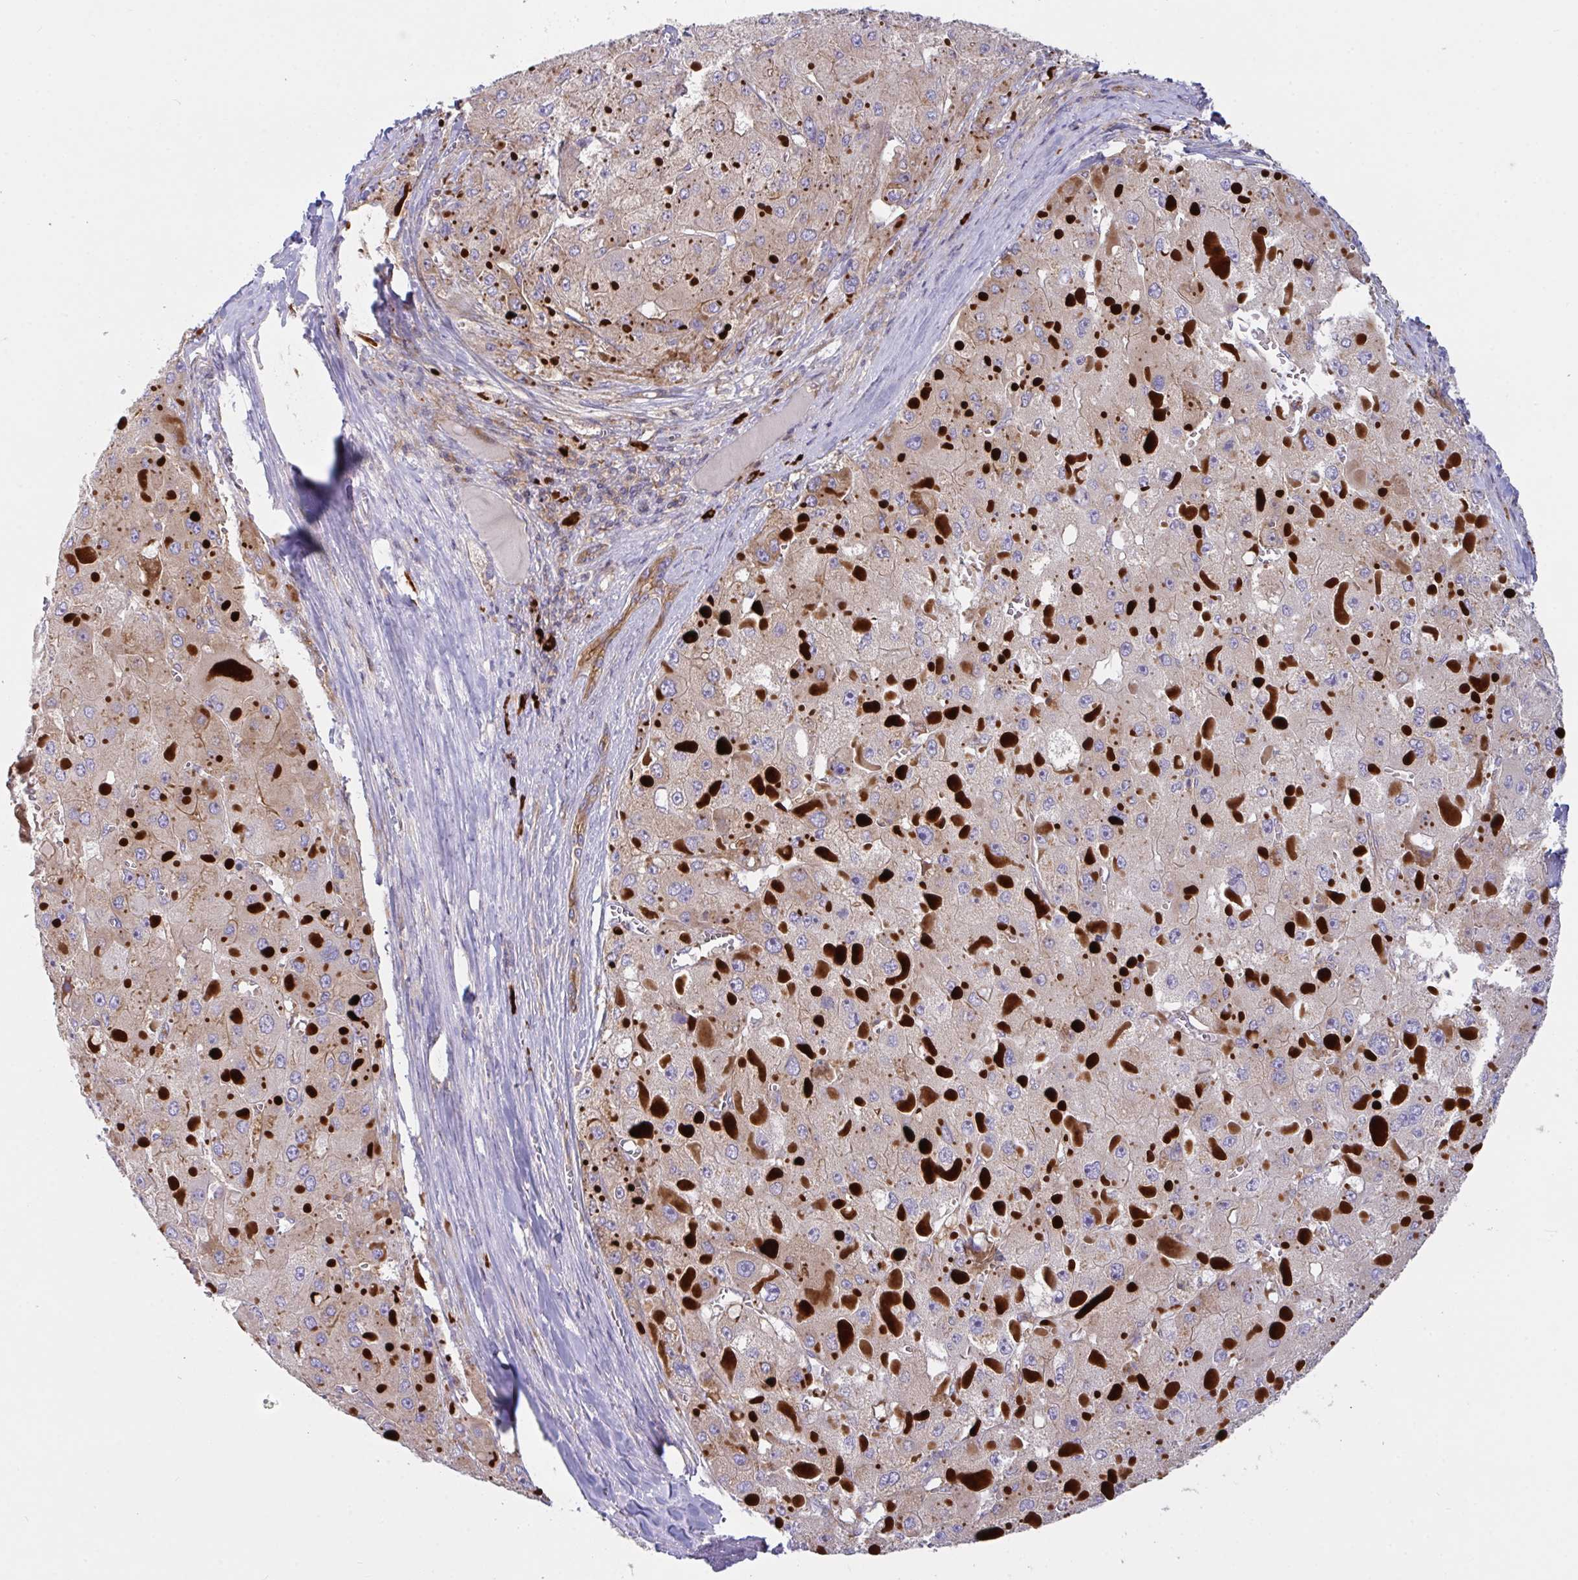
{"staining": {"intensity": "weak", "quantity": "25%-75%", "location": "cytoplasmic/membranous"}, "tissue": "liver cancer", "cell_type": "Tumor cells", "image_type": "cancer", "snomed": [{"axis": "morphology", "description": "Carcinoma, Hepatocellular, NOS"}, {"axis": "topography", "description": "Liver"}], "caption": "Liver hepatocellular carcinoma tissue displays weak cytoplasmic/membranous expression in about 25%-75% of tumor cells, visualized by immunohistochemistry.", "gene": "YARS2", "patient": {"sex": "female", "age": 73}}